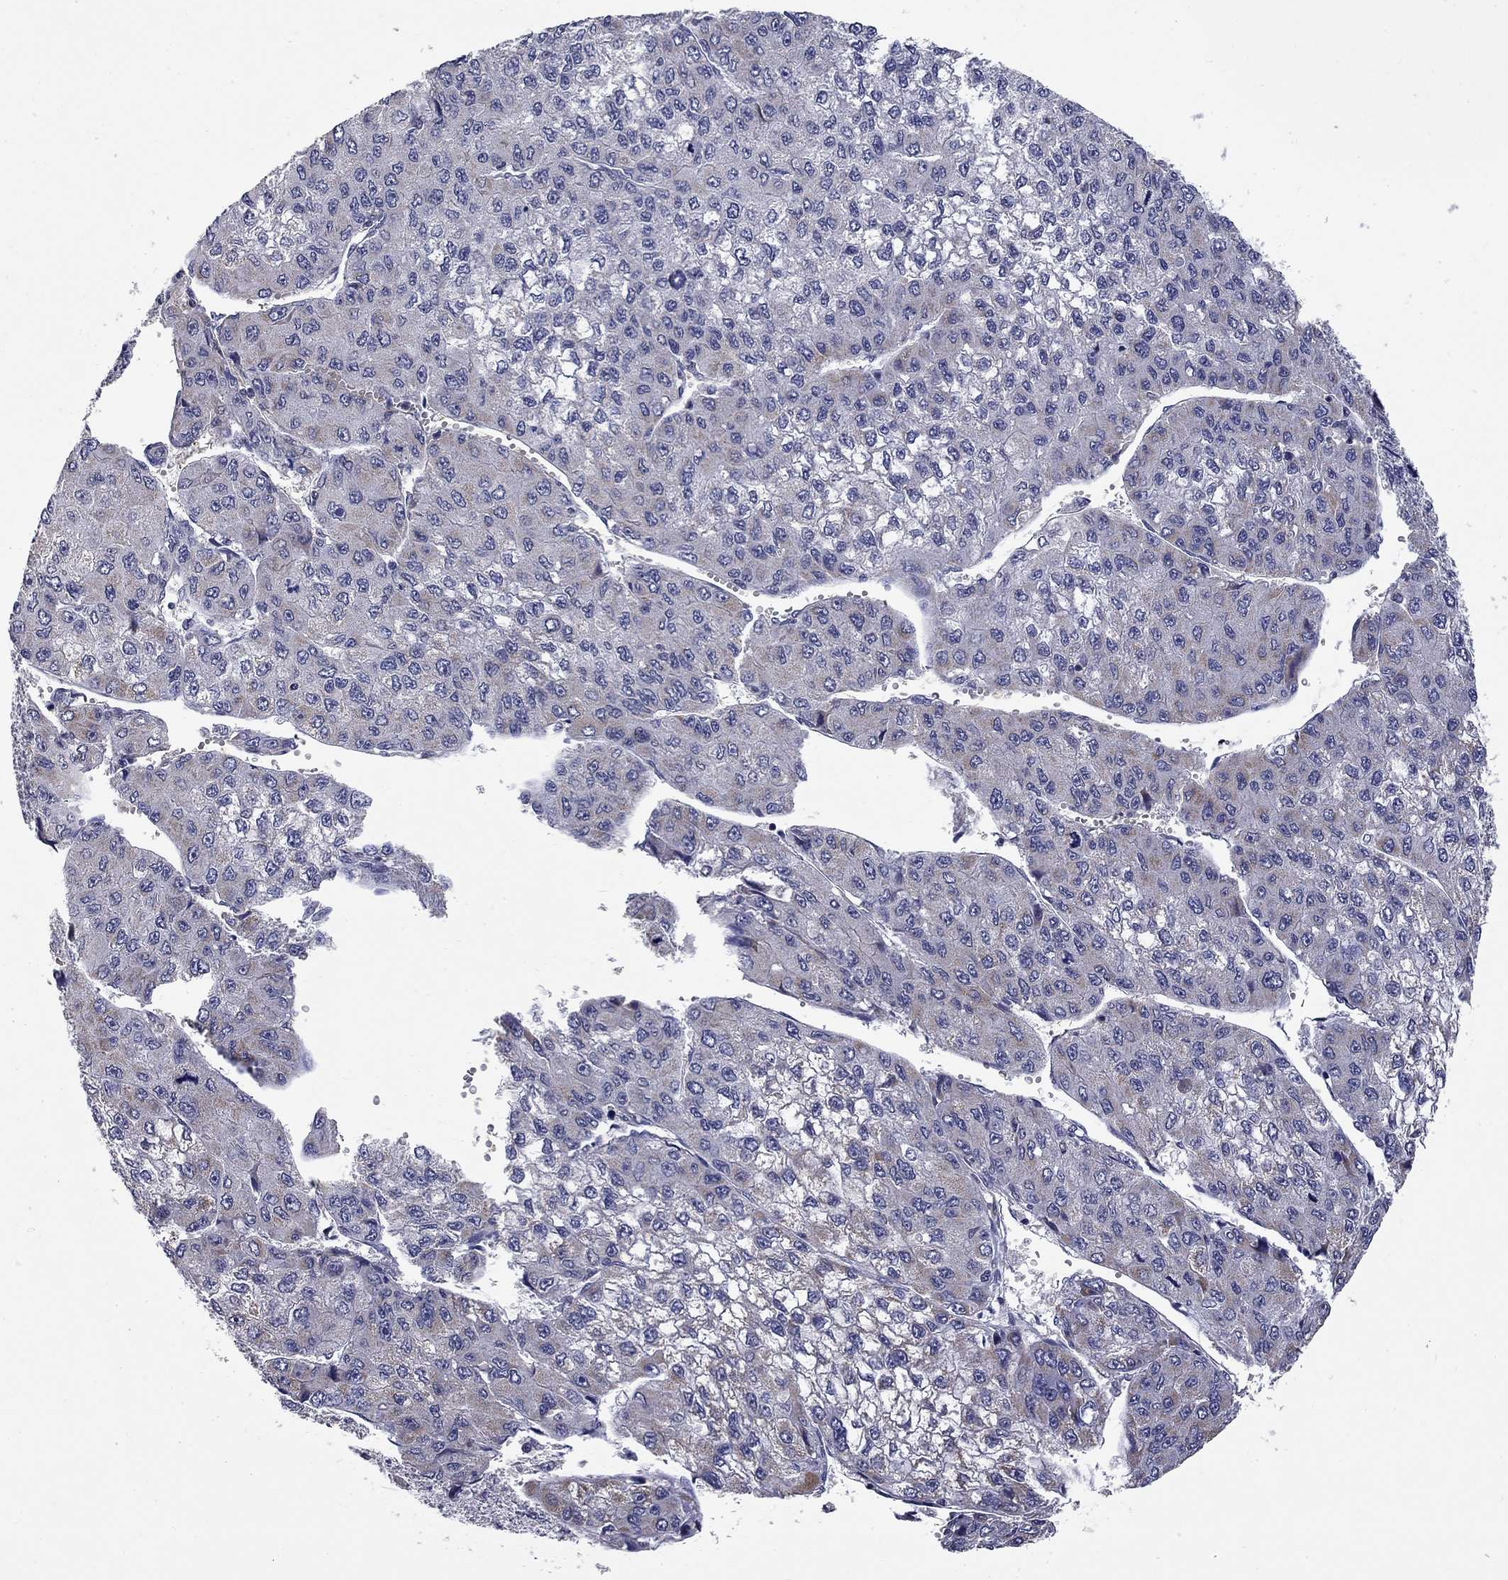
{"staining": {"intensity": "negative", "quantity": "none", "location": "none"}, "tissue": "liver cancer", "cell_type": "Tumor cells", "image_type": "cancer", "snomed": [{"axis": "morphology", "description": "Carcinoma, Hepatocellular, NOS"}, {"axis": "topography", "description": "Liver"}], "caption": "Immunohistochemical staining of human liver hepatocellular carcinoma demonstrates no significant expression in tumor cells.", "gene": "HTR4", "patient": {"sex": "female", "age": 66}}